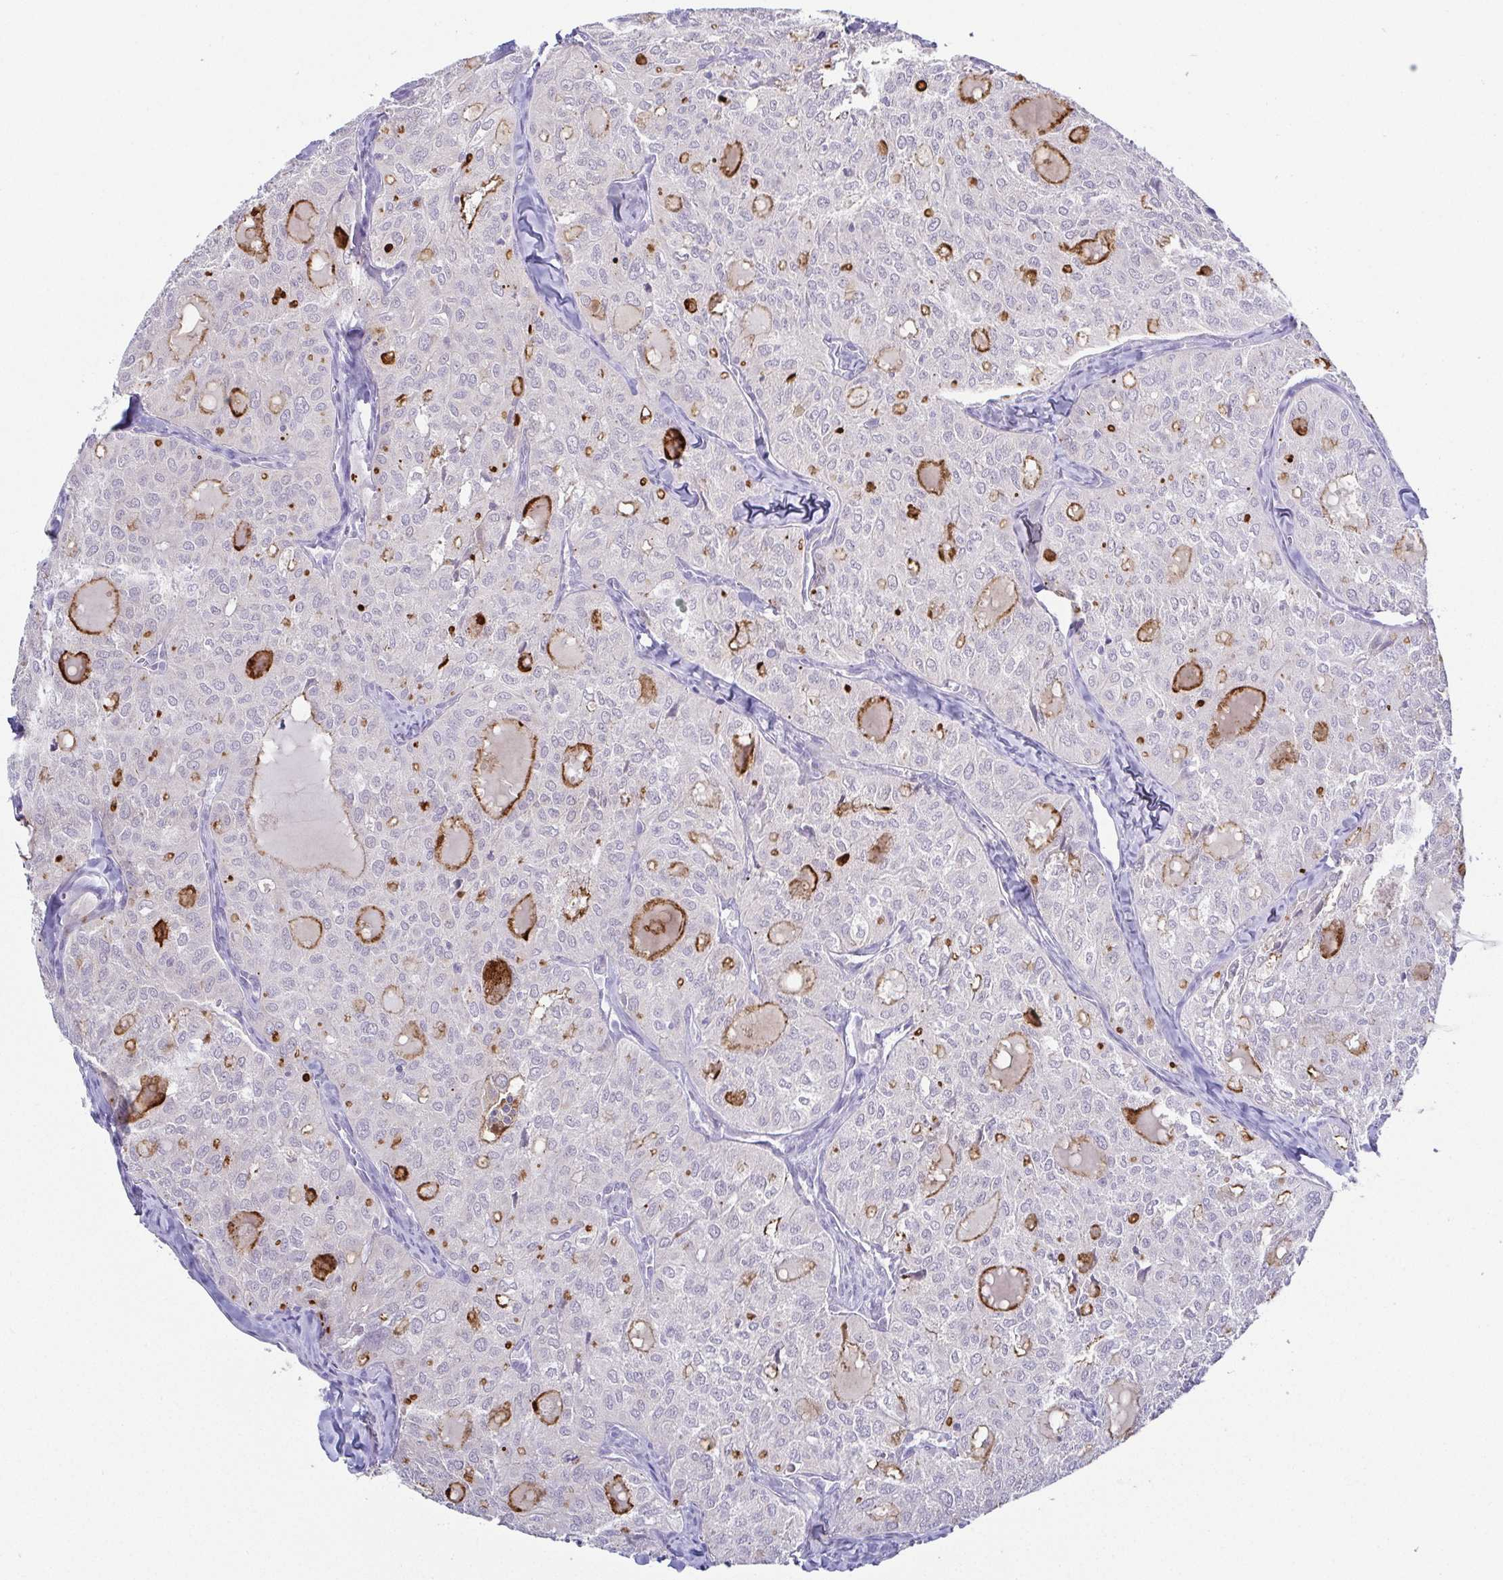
{"staining": {"intensity": "strong", "quantity": "<25%", "location": "cytoplasmic/membranous"}, "tissue": "thyroid cancer", "cell_type": "Tumor cells", "image_type": "cancer", "snomed": [{"axis": "morphology", "description": "Follicular adenoma carcinoma, NOS"}, {"axis": "topography", "description": "Thyroid gland"}], "caption": "Protein expression analysis of human thyroid cancer reveals strong cytoplasmic/membranous positivity in approximately <25% of tumor cells.", "gene": "RNASE7", "patient": {"sex": "male", "age": 75}}